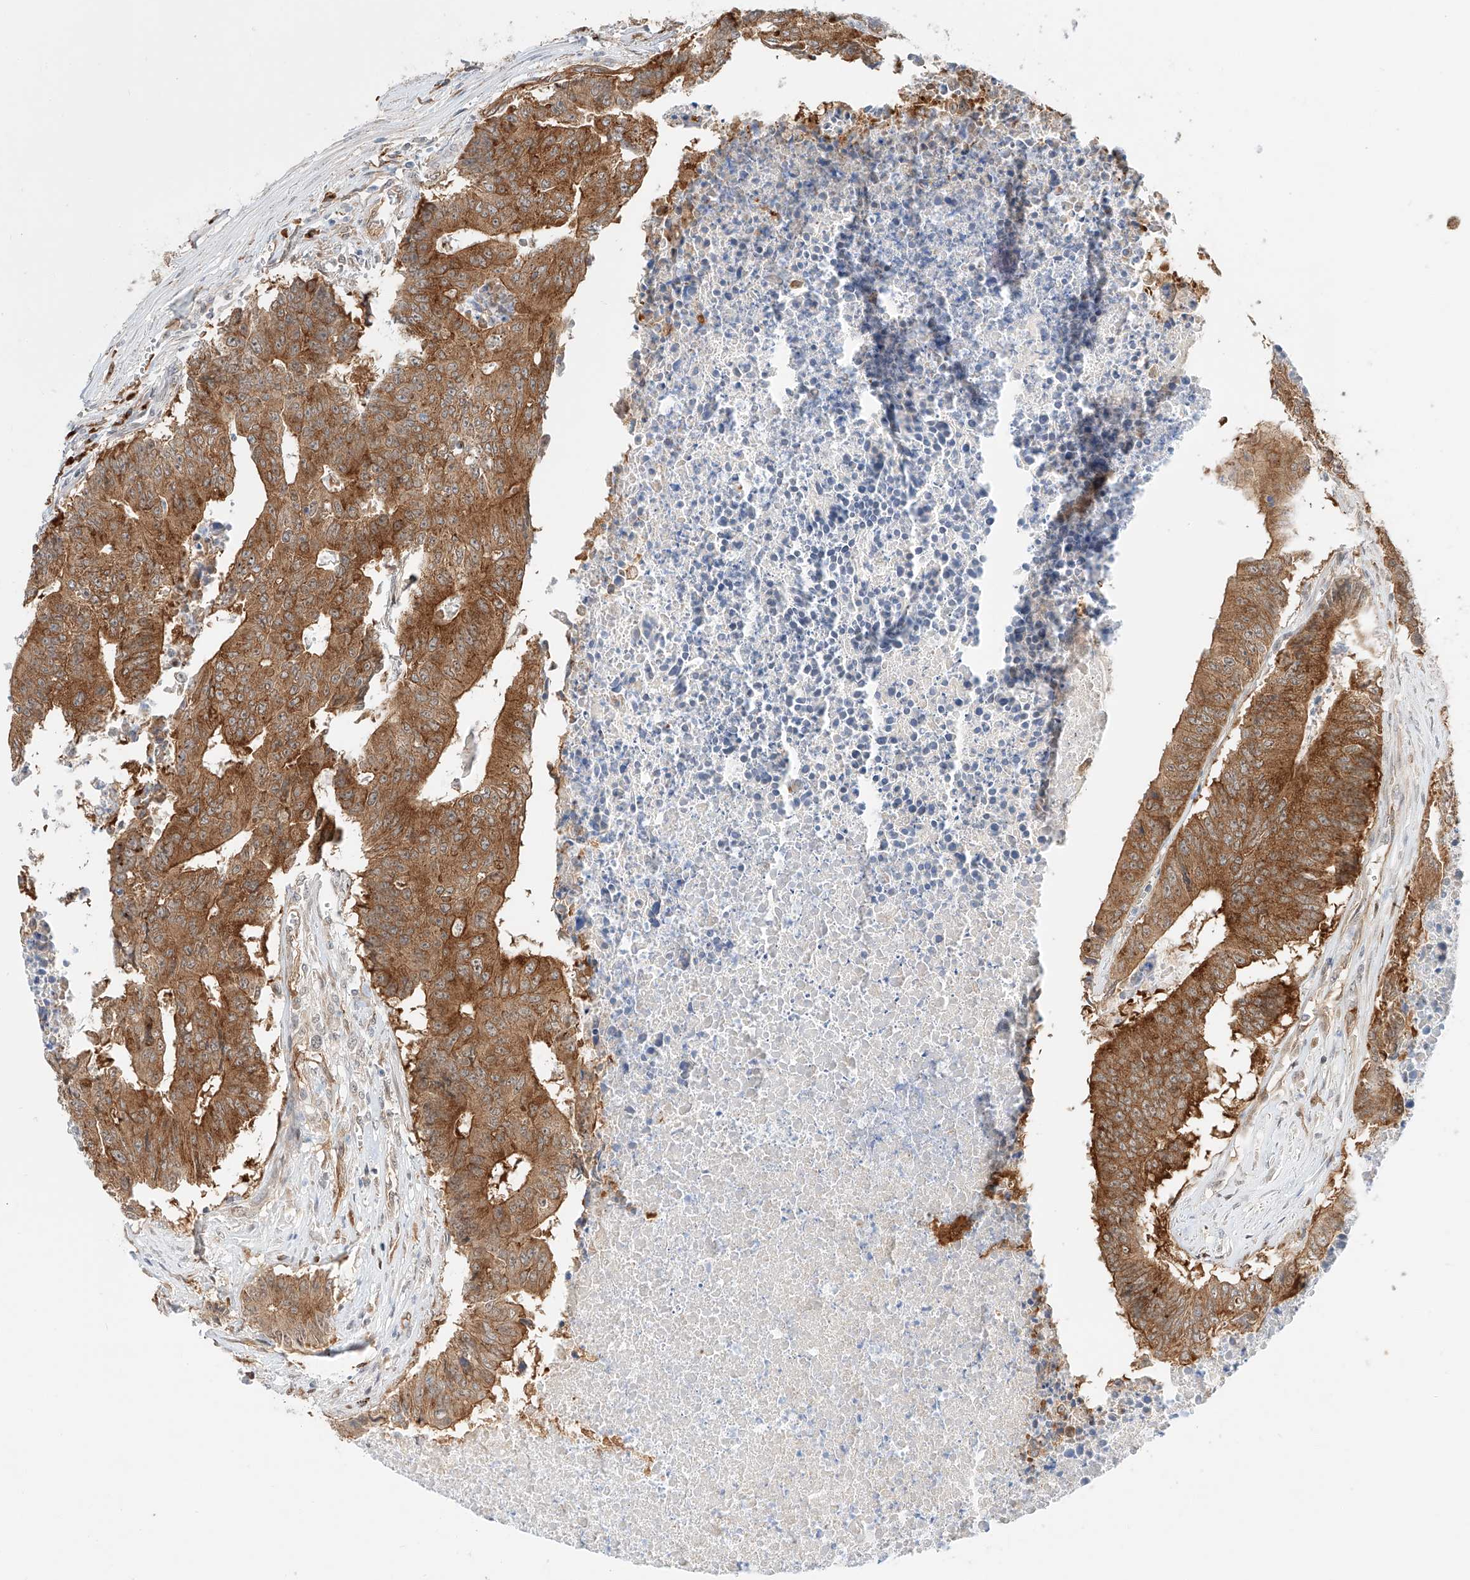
{"staining": {"intensity": "strong", "quantity": ">75%", "location": "cytoplasmic/membranous"}, "tissue": "colorectal cancer", "cell_type": "Tumor cells", "image_type": "cancer", "snomed": [{"axis": "morphology", "description": "Adenocarcinoma, NOS"}, {"axis": "topography", "description": "Colon"}], "caption": "Adenocarcinoma (colorectal) stained for a protein (brown) reveals strong cytoplasmic/membranous positive positivity in approximately >75% of tumor cells.", "gene": "CARMIL1", "patient": {"sex": "male", "age": 87}}